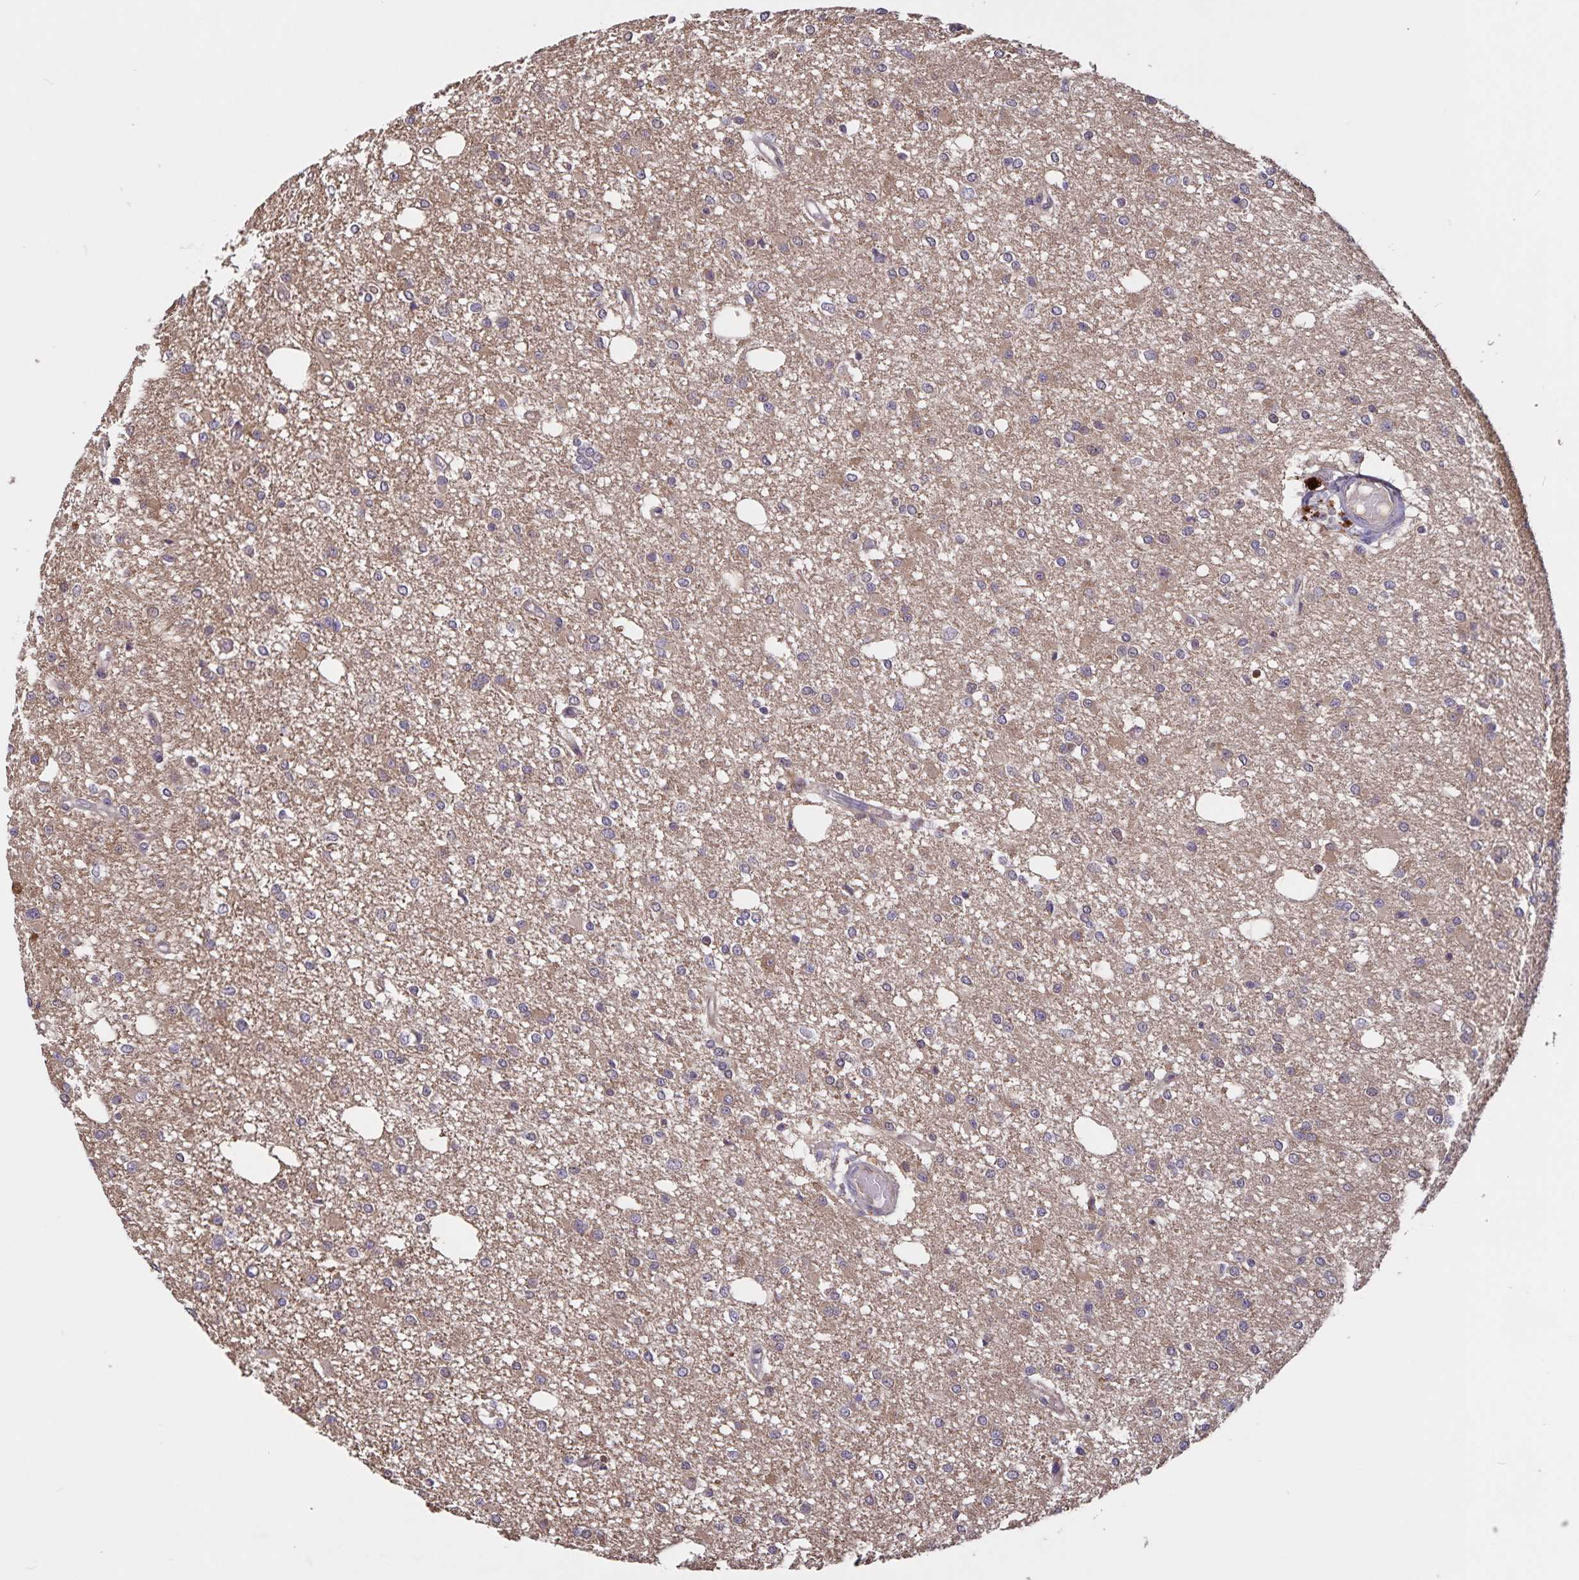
{"staining": {"intensity": "weak", "quantity": "25%-75%", "location": "cytoplasmic/membranous"}, "tissue": "glioma", "cell_type": "Tumor cells", "image_type": "cancer", "snomed": [{"axis": "morphology", "description": "Glioma, malignant, Low grade"}, {"axis": "topography", "description": "Brain"}], "caption": "Brown immunohistochemical staining in human glioma displays weak cytoplasmic/membranous positivity in about 25%-75% of tumor cells.", "gene": "FBXL16", "patient": {"sex": "male", "age": 26}}